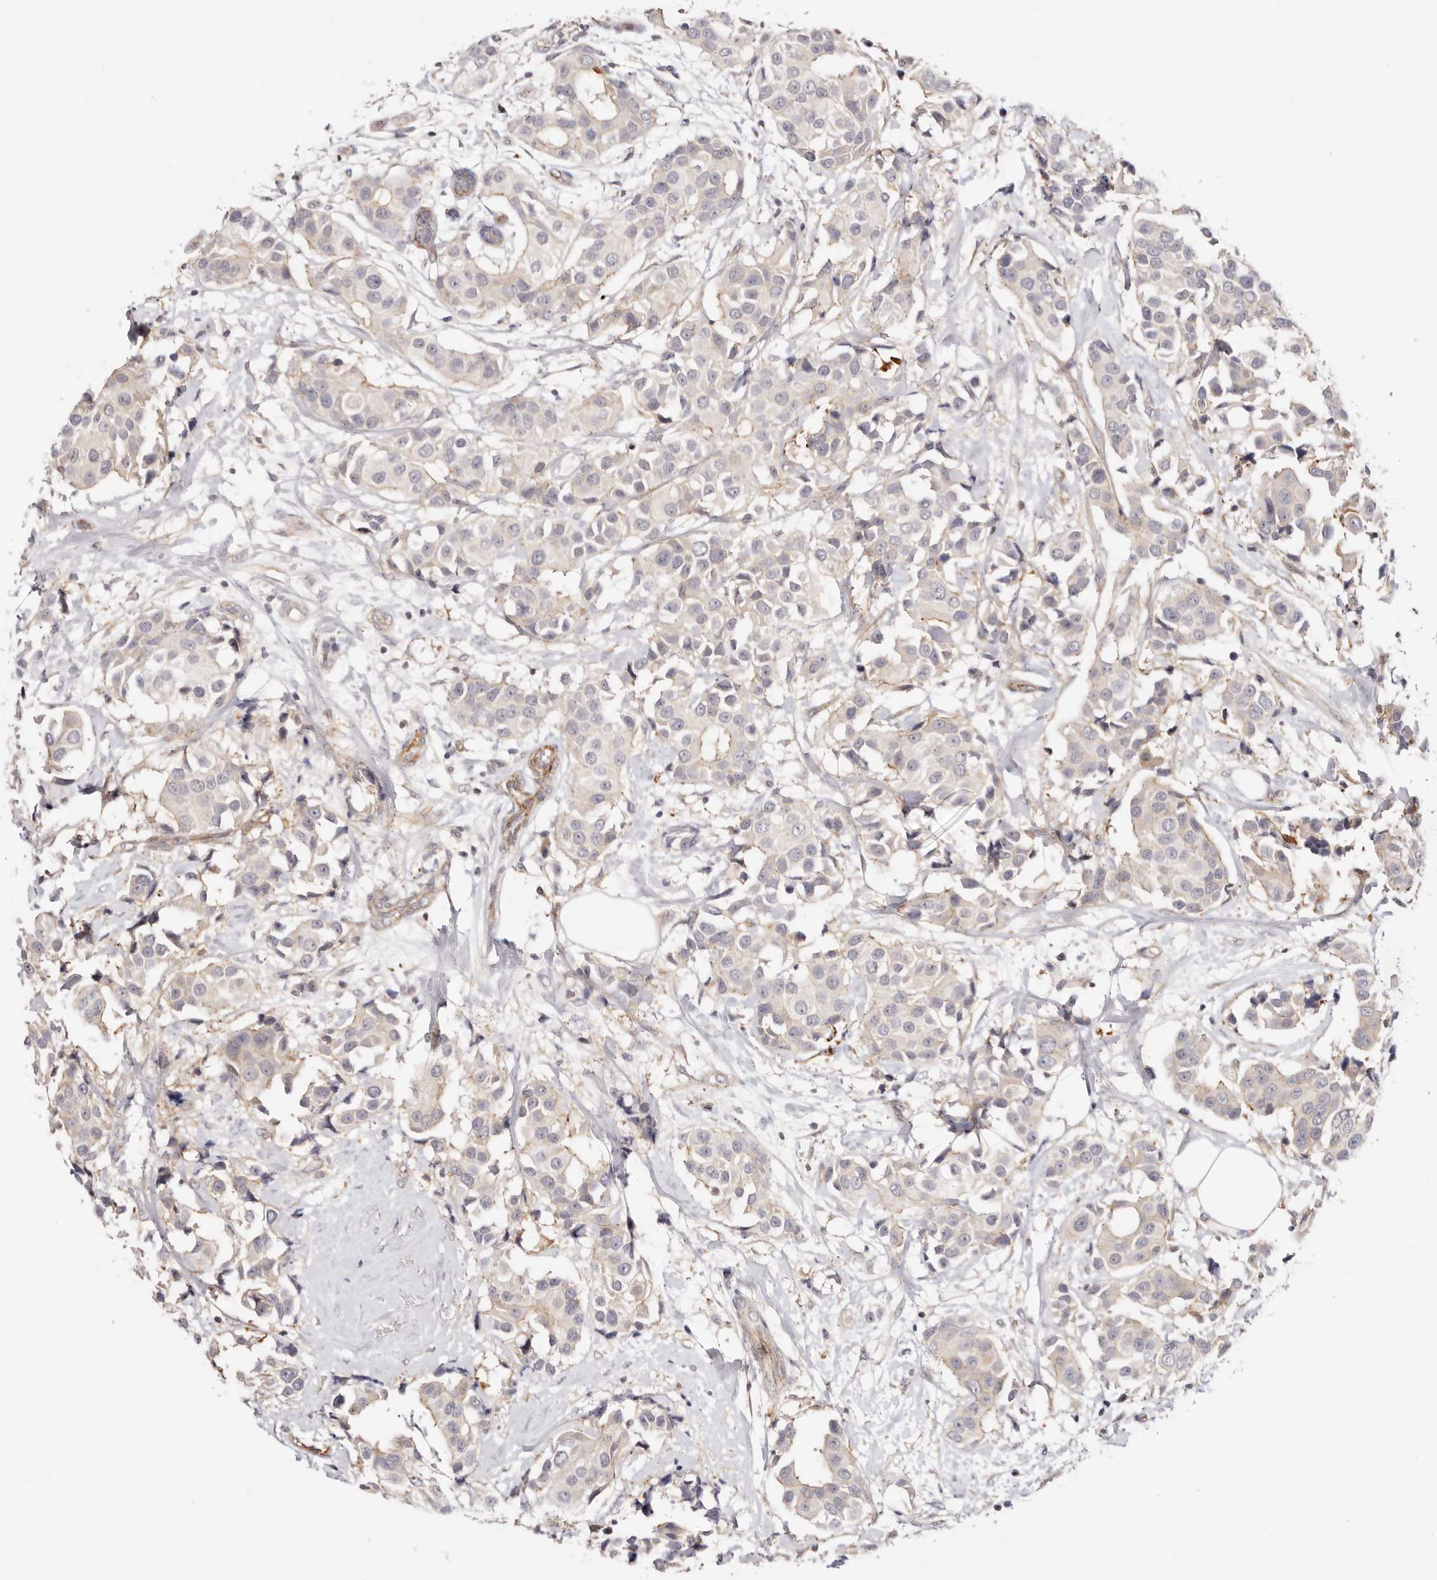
{"staining": {"intensity": "weak", "quantity": "<25%", "location": "cytoplasmic/membranous"}, "tissue": "breast cancer", "cell_type": "Tumor cells", "image_type": "cancer", "snomed": [{"axis": "morphology", "description": "Normal tissue, NOS"}, {"axis": "morphology", "description": "Duct carcinoma"}, {"axis": "topography", "description": "Breast"}], "caption": "This histopathology image is of breast cancer (infiltrating ductal carcinoma) stained with immunohistochemistry (IHC) to label a protein in brown with the nuclei are counter-stained blue. There is no expression in tumor cells.", "gene": "SLC35B2", "patient": {"sex": "female", "age": 39}}